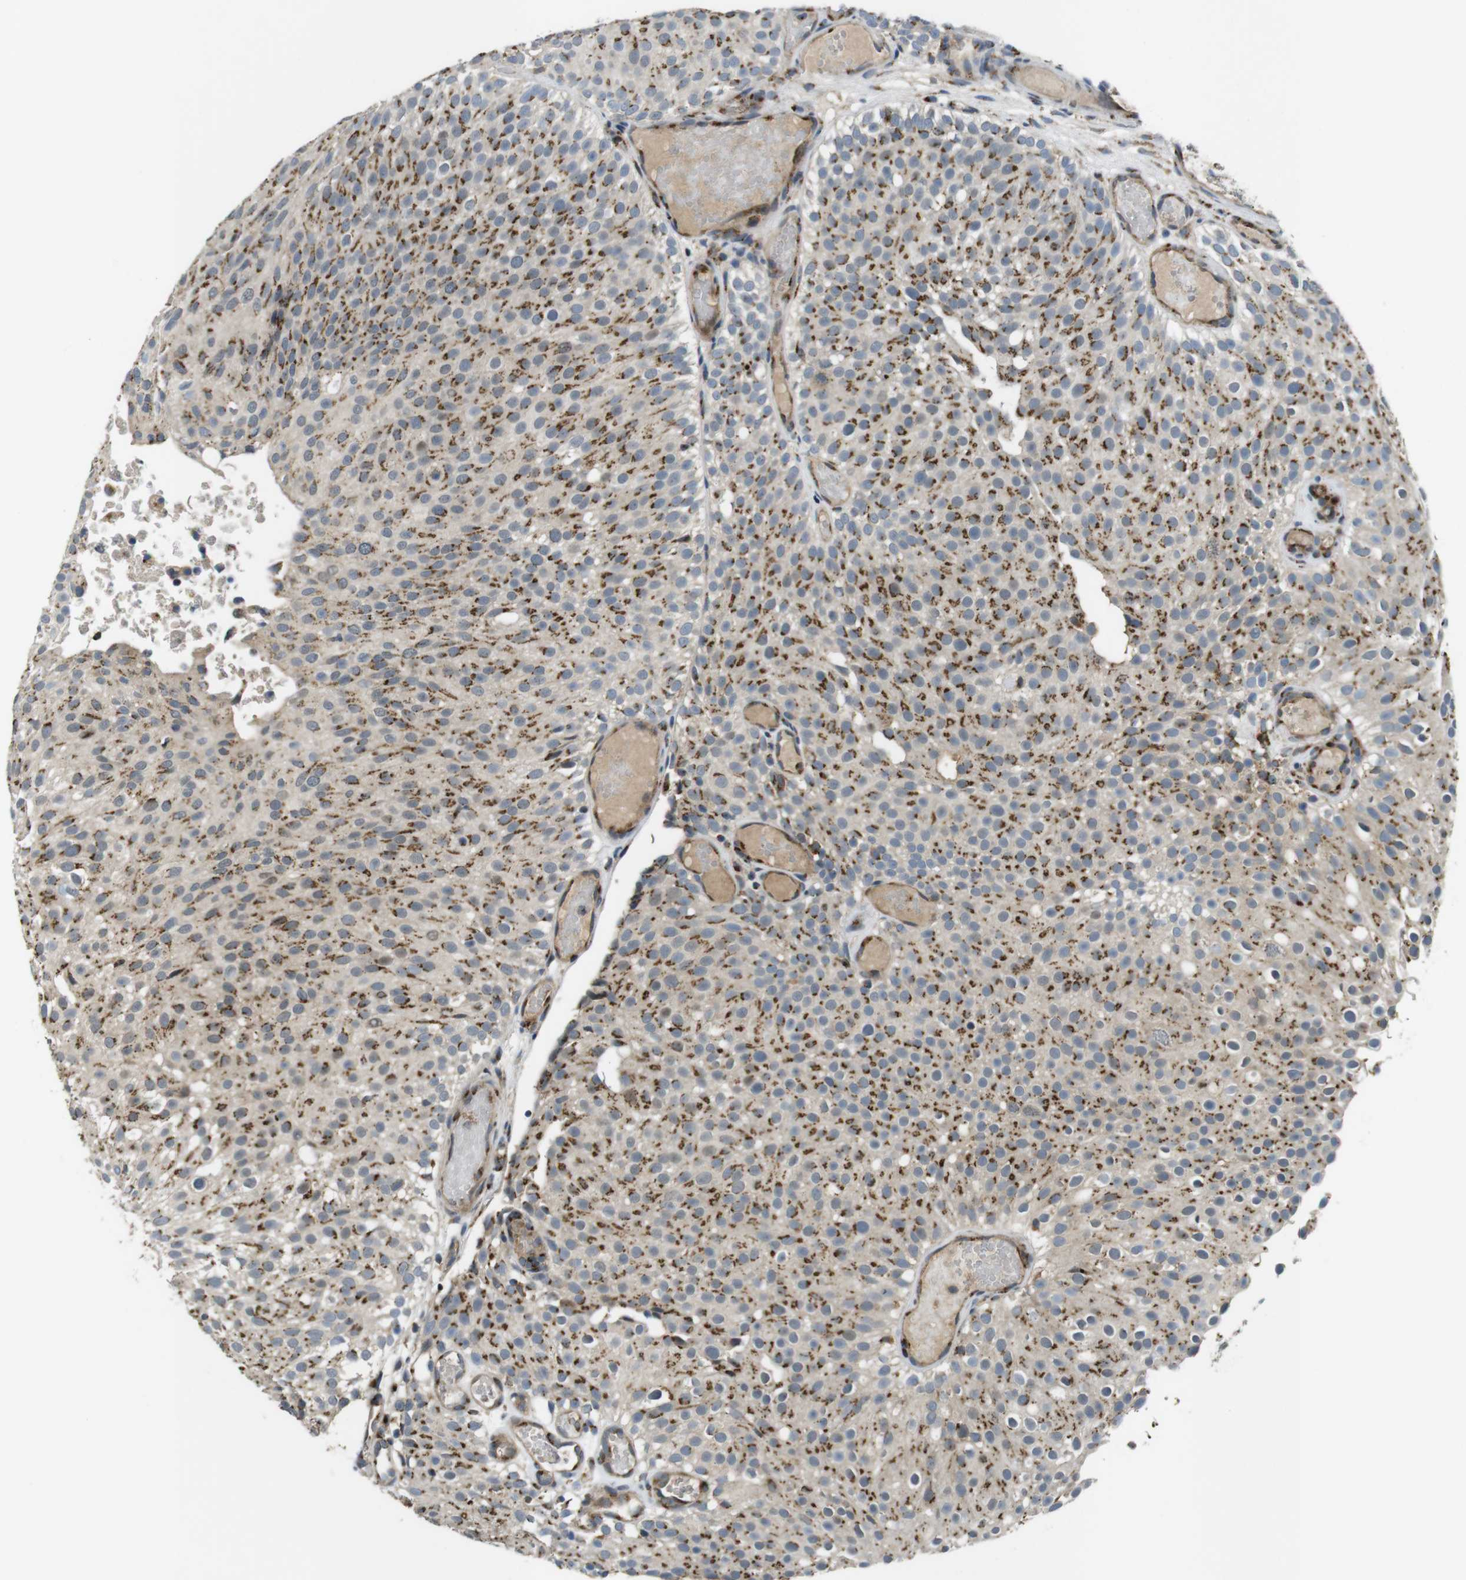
{"staining": {"intensity": "moderate", "quantity": ">75%", "location": "cytoplasmic/membranous"}, "tissue": "urothelial cancer", "cell_type": "Tumor cells", "image_type": "cancer", "snomed": [{"axis": "morphology", "description": "Urothelial carcinoma, Low grade"}, {"axis": "topography", "description": "Urinary bladder"}], "caption": "Urothelial cancer stained with DAB (3,3'-diaminobenzidine) IHC shows medium levels of moderate cytoplasmic/membranous positivity in approximately >75% of tumor cells. (Brightfield microscopy of DAB IHC at high magnification).", "gene": "ZFPL1", "patient": {"sex": "male", "age": 78}}